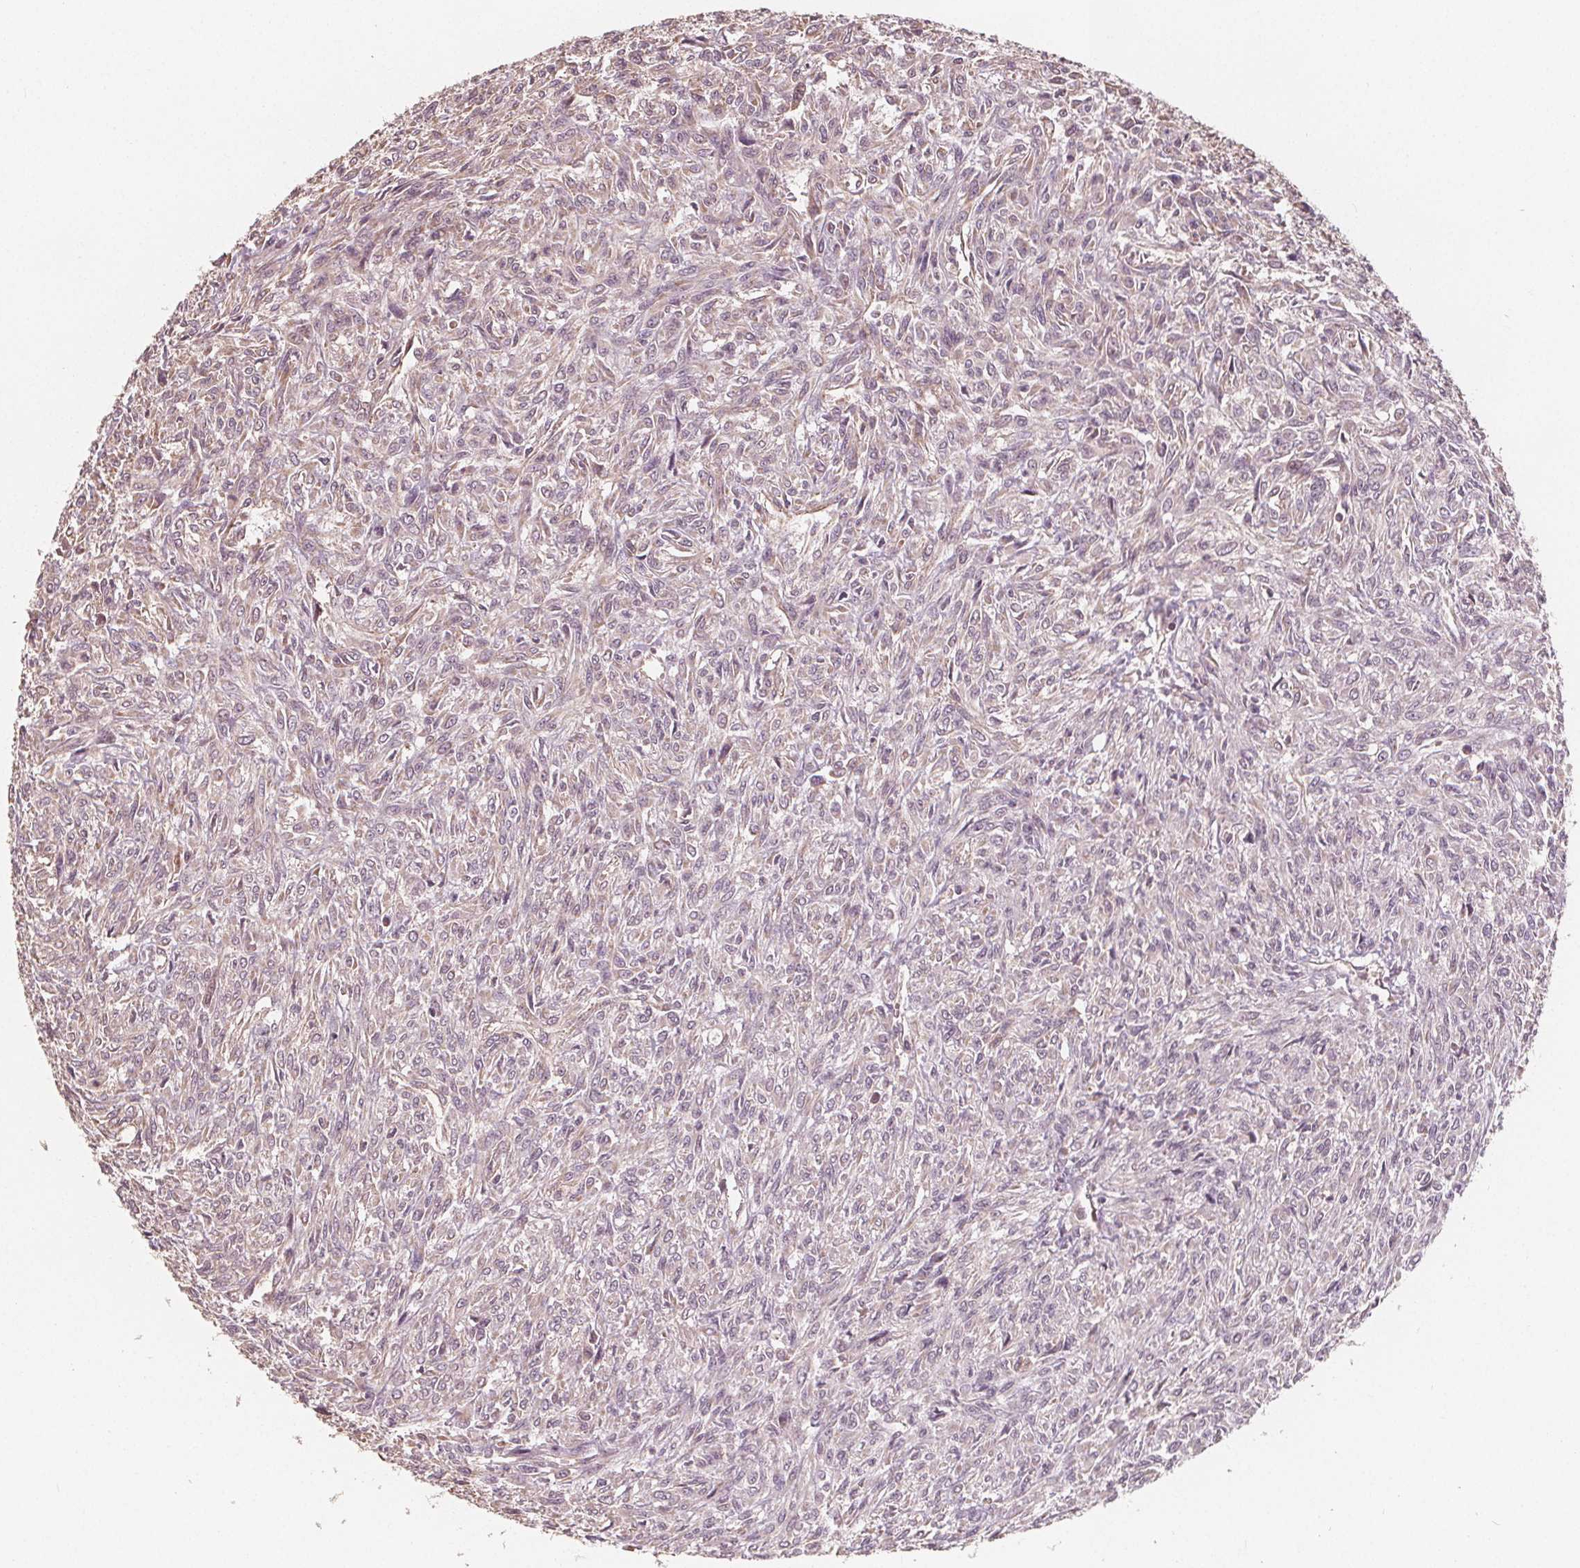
{"staining": {"intensity": "weak", "quantity": "<25%", "location": "cytoplasmic/membranous"}, "tissue": "renal cancer", "cell_type": "Tumor cells", "image_type": "cancer", "snomed": [{"axis": "morphology", "description": "Adenocarcinoma, NOS"}, {"axis": "topography", "description": "Kidney"}], "caption": "IHC histopathology image of neoplastic tissue: human renal cancer (adenocarcinoma) stained with DAB reveals no significant protein expression in tumor cells.", "gene": "PEX26", "patient": {"sex": "male", "age": 58}}